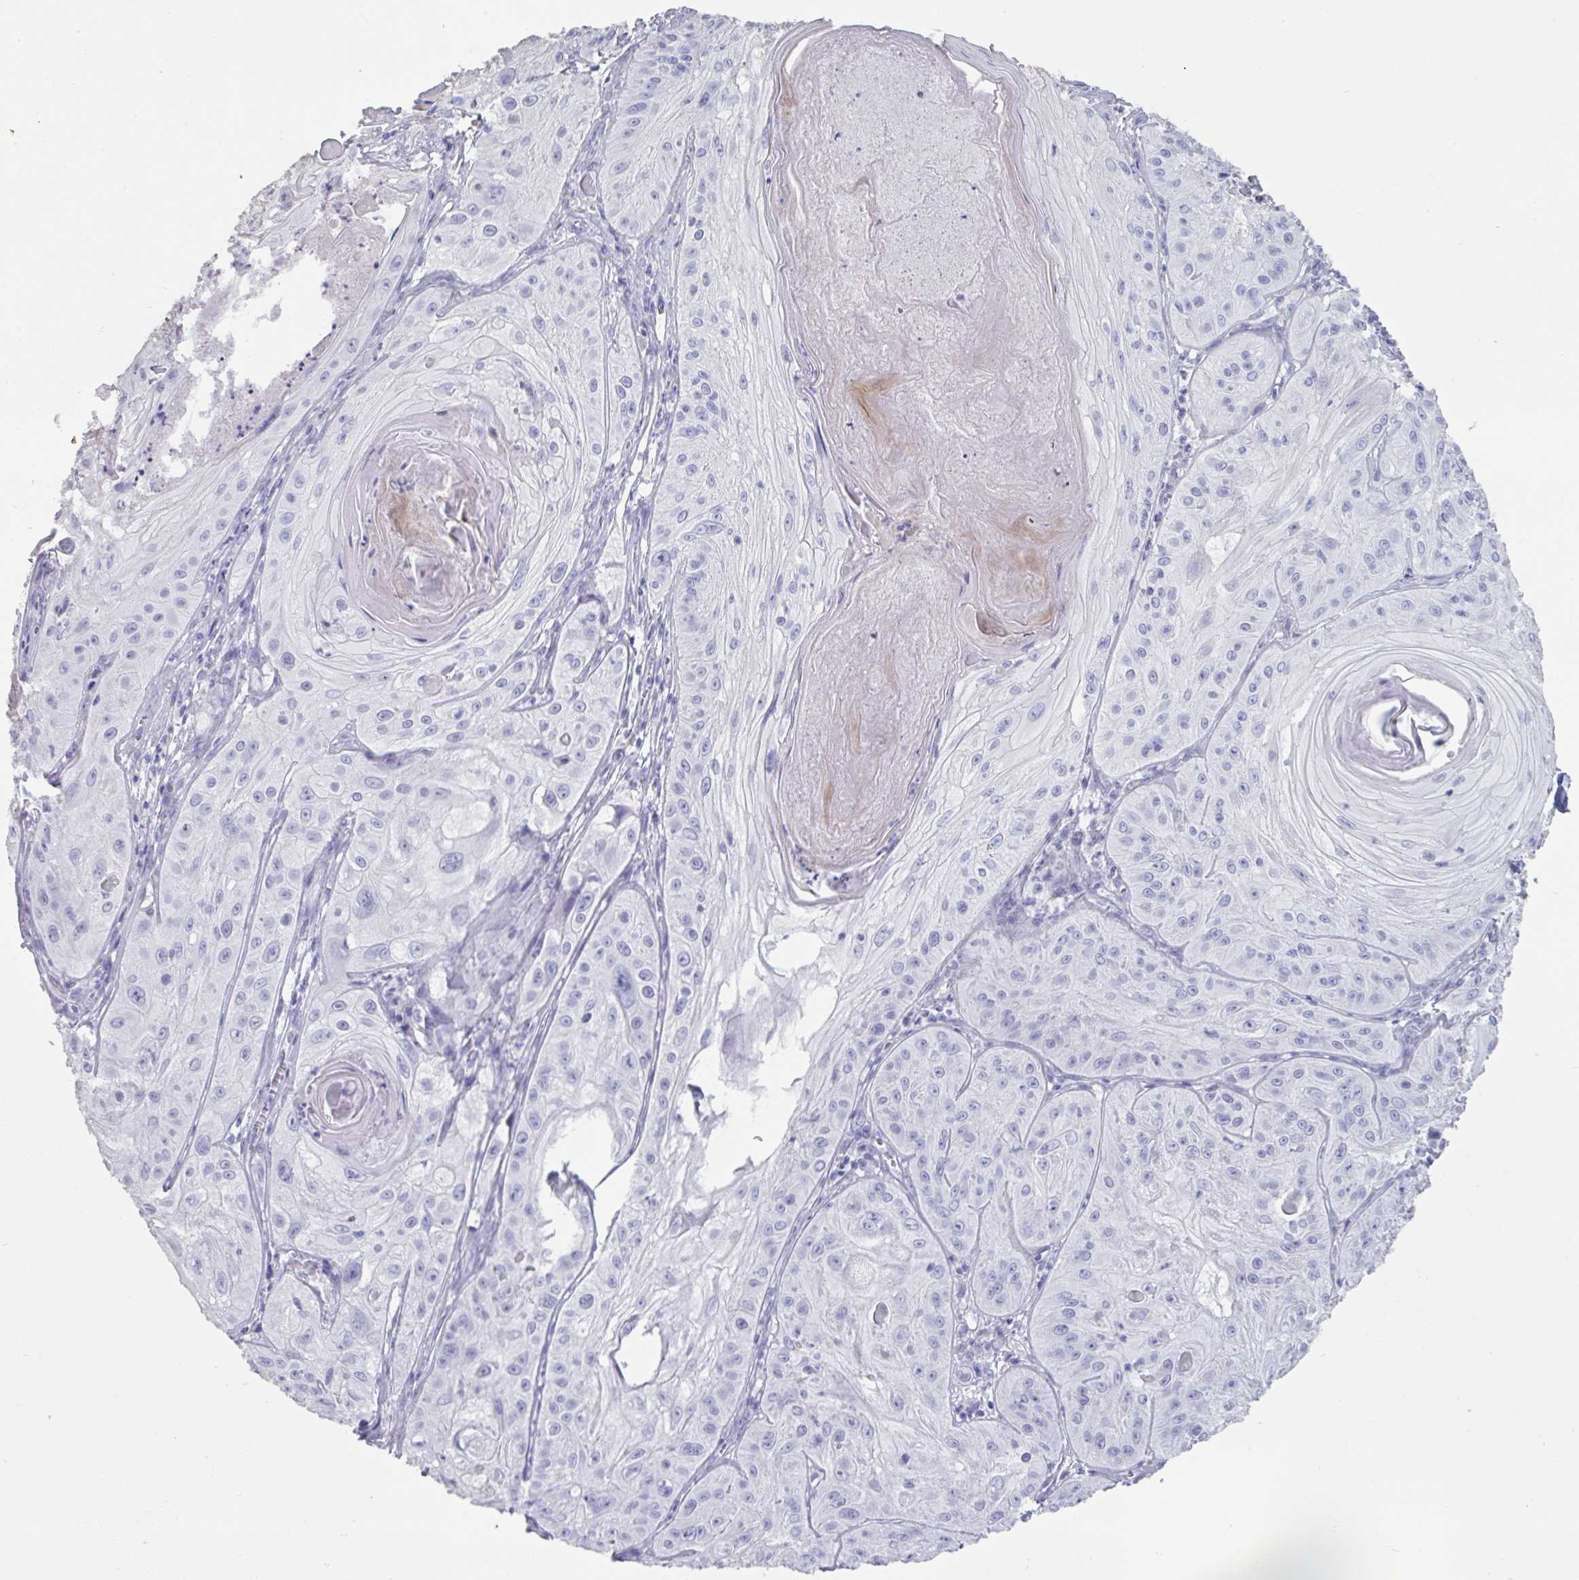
{"staining": {"intensity": "negative", "quantity": "none", "location": "none"}, "tissue": "skin cancer", "cell_type": "Tumor cells", "image_type": "cancer", "snomed": [{"axis": "morphology", "description": "Squamous cell carcinoma, NOS"}, {"axis": "topography", "description": "Skin"}], "caption": "The histopathology image demonstrates no staining of tumor cells in skin cancer. The staining was performed using DAB to visualize the protein expression in brown, while the nuclei were stained in blue with hematoxylin (Magnification: 20x).", "gene": "TNNC1", "patient": {"sex": "male", "age": 85}}